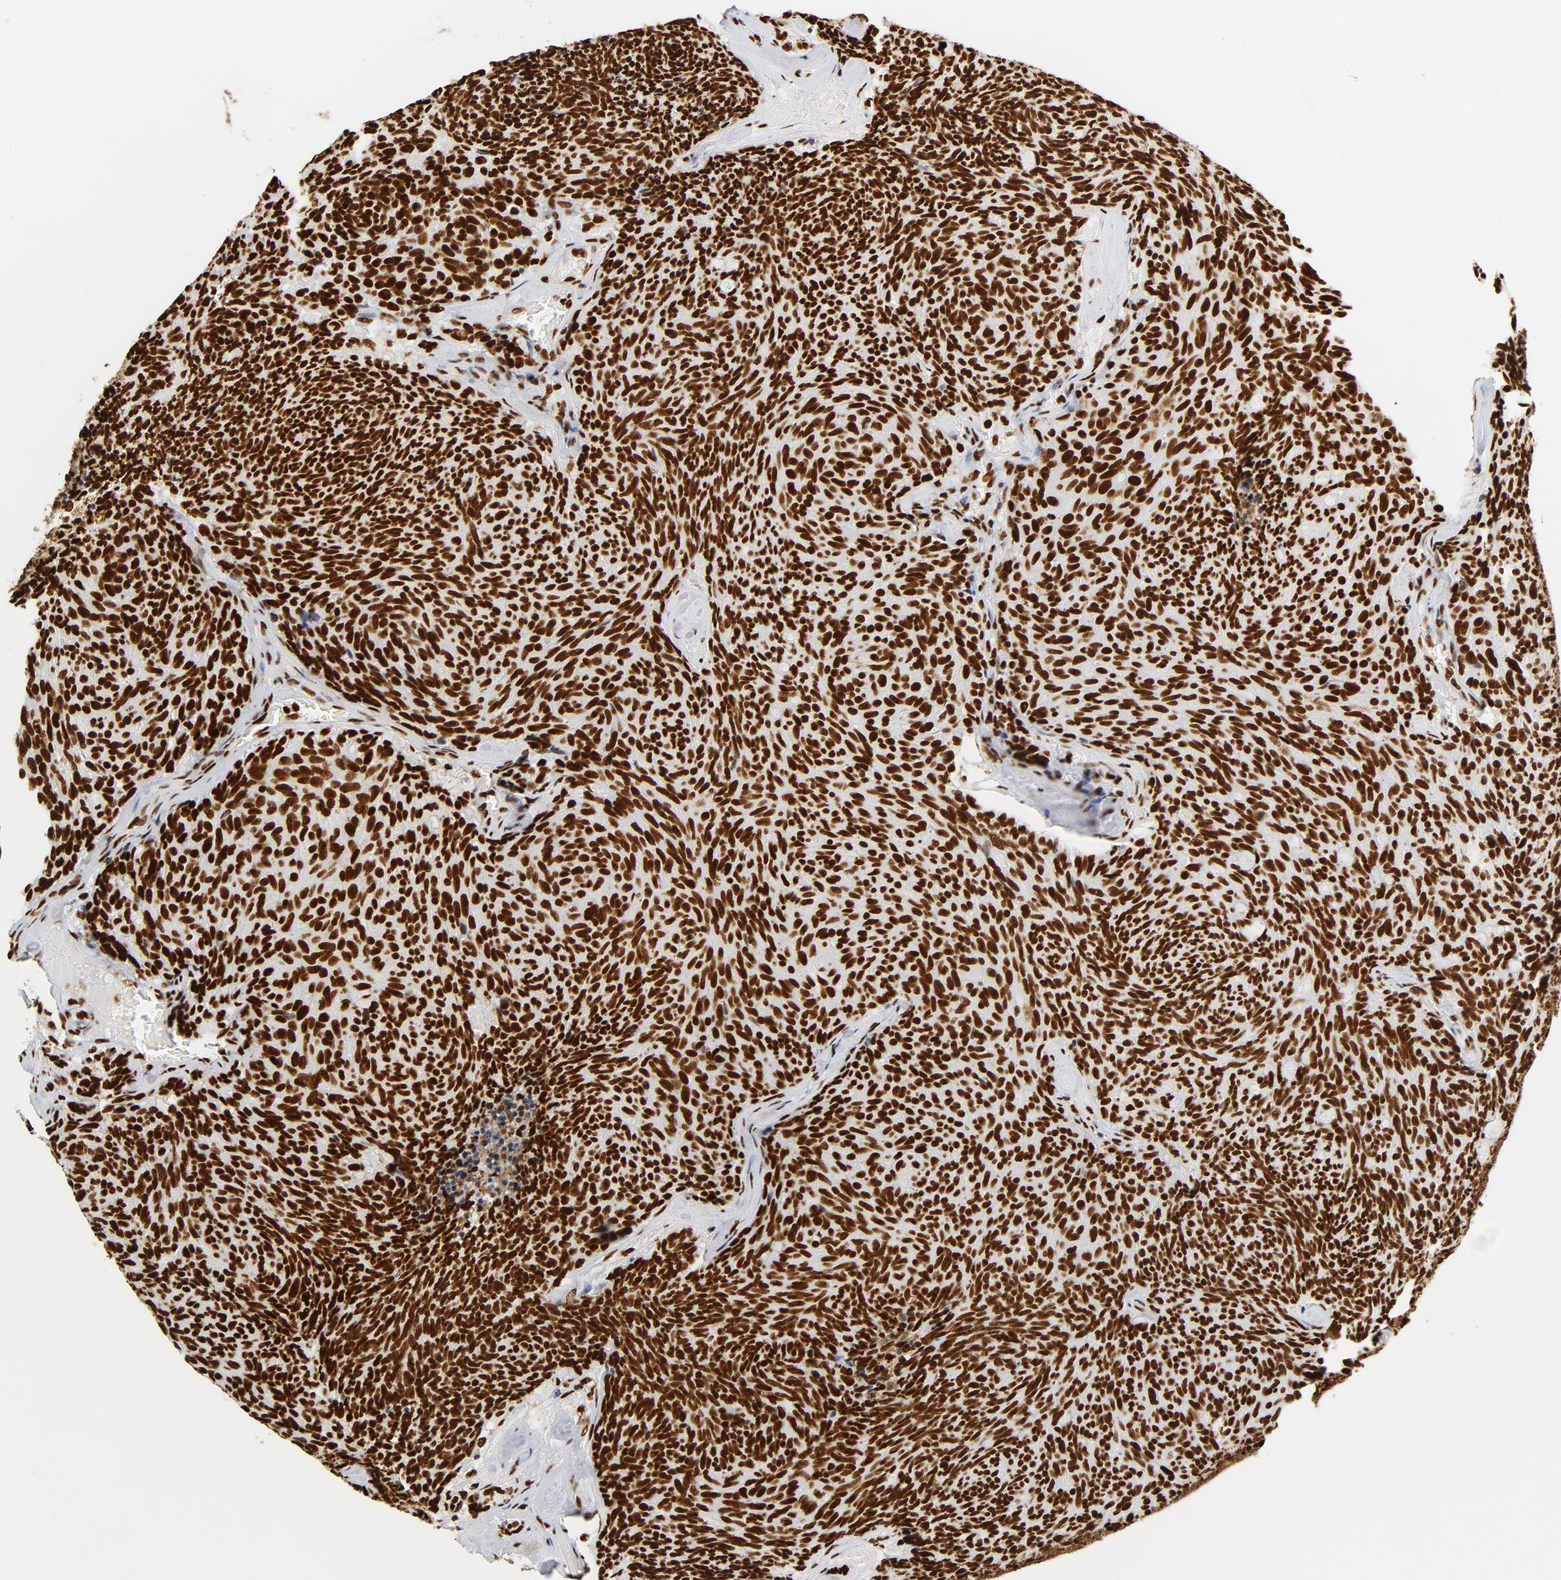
{"staining": {"intensity": "strong", "quantity": ">75%", "location": "nuclear"}, "tissue": "carcinoid", "cell_type": "Tumor cells", "image_type": "cancer", "snomed": [{"axis": "morphology", "description": "Carcinoid, malignant, NOS"}, {"axis": "topography", "description": "Pancreas"}], "caption": "Immunohistochemical staining of human carcinoid exhibits high levels of strong nuclear protein positivity in approximately >75% of tumor cells.", "gene": "XRCC6", "patient": {"sex": "female", "age": 54}}